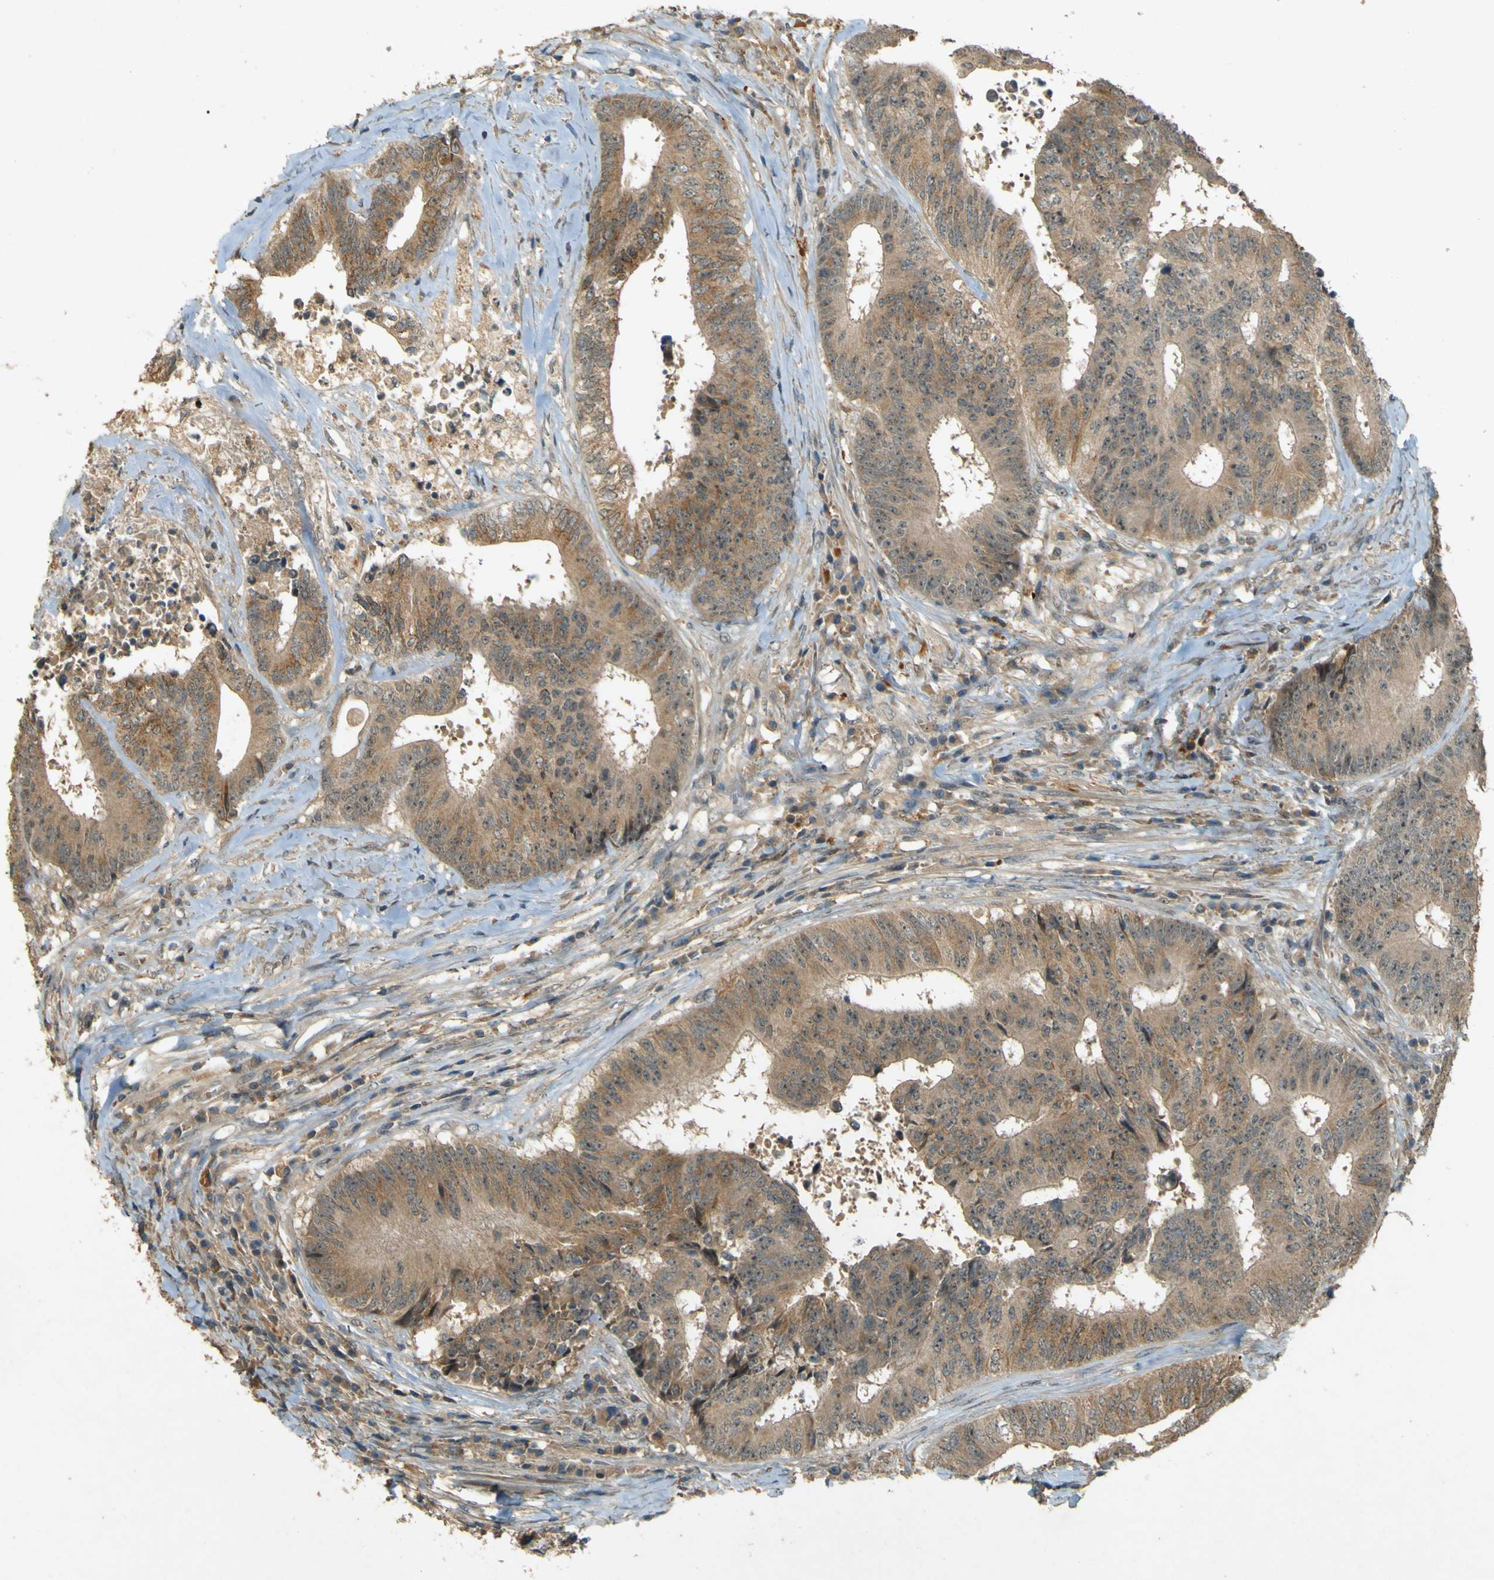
{"staining": {"intensity": "weak", "quantity": ">75%", "location": "cytoplasmic/membranous"}, "tissue": "colorectal cancer", "cell_type": "Tumor cells", "image_type": "cancer", "snomed": [{"axis": "morphology", "description": "Adenocarcinoma, NOS"}, {"axis": "topography", "description": "Rectum"}], "caption": "This photomicrograph demonstrates adenocarcinoma (colorectal) stained with immunohistochemistry to label a protein in brown. The cytoplasmic/membranous of tumor cells show weak positivity for the protein. Nuclei are counter-stained blue.", "gene": "MPDZ", "patient": {"sex": "male", "age": 72}}